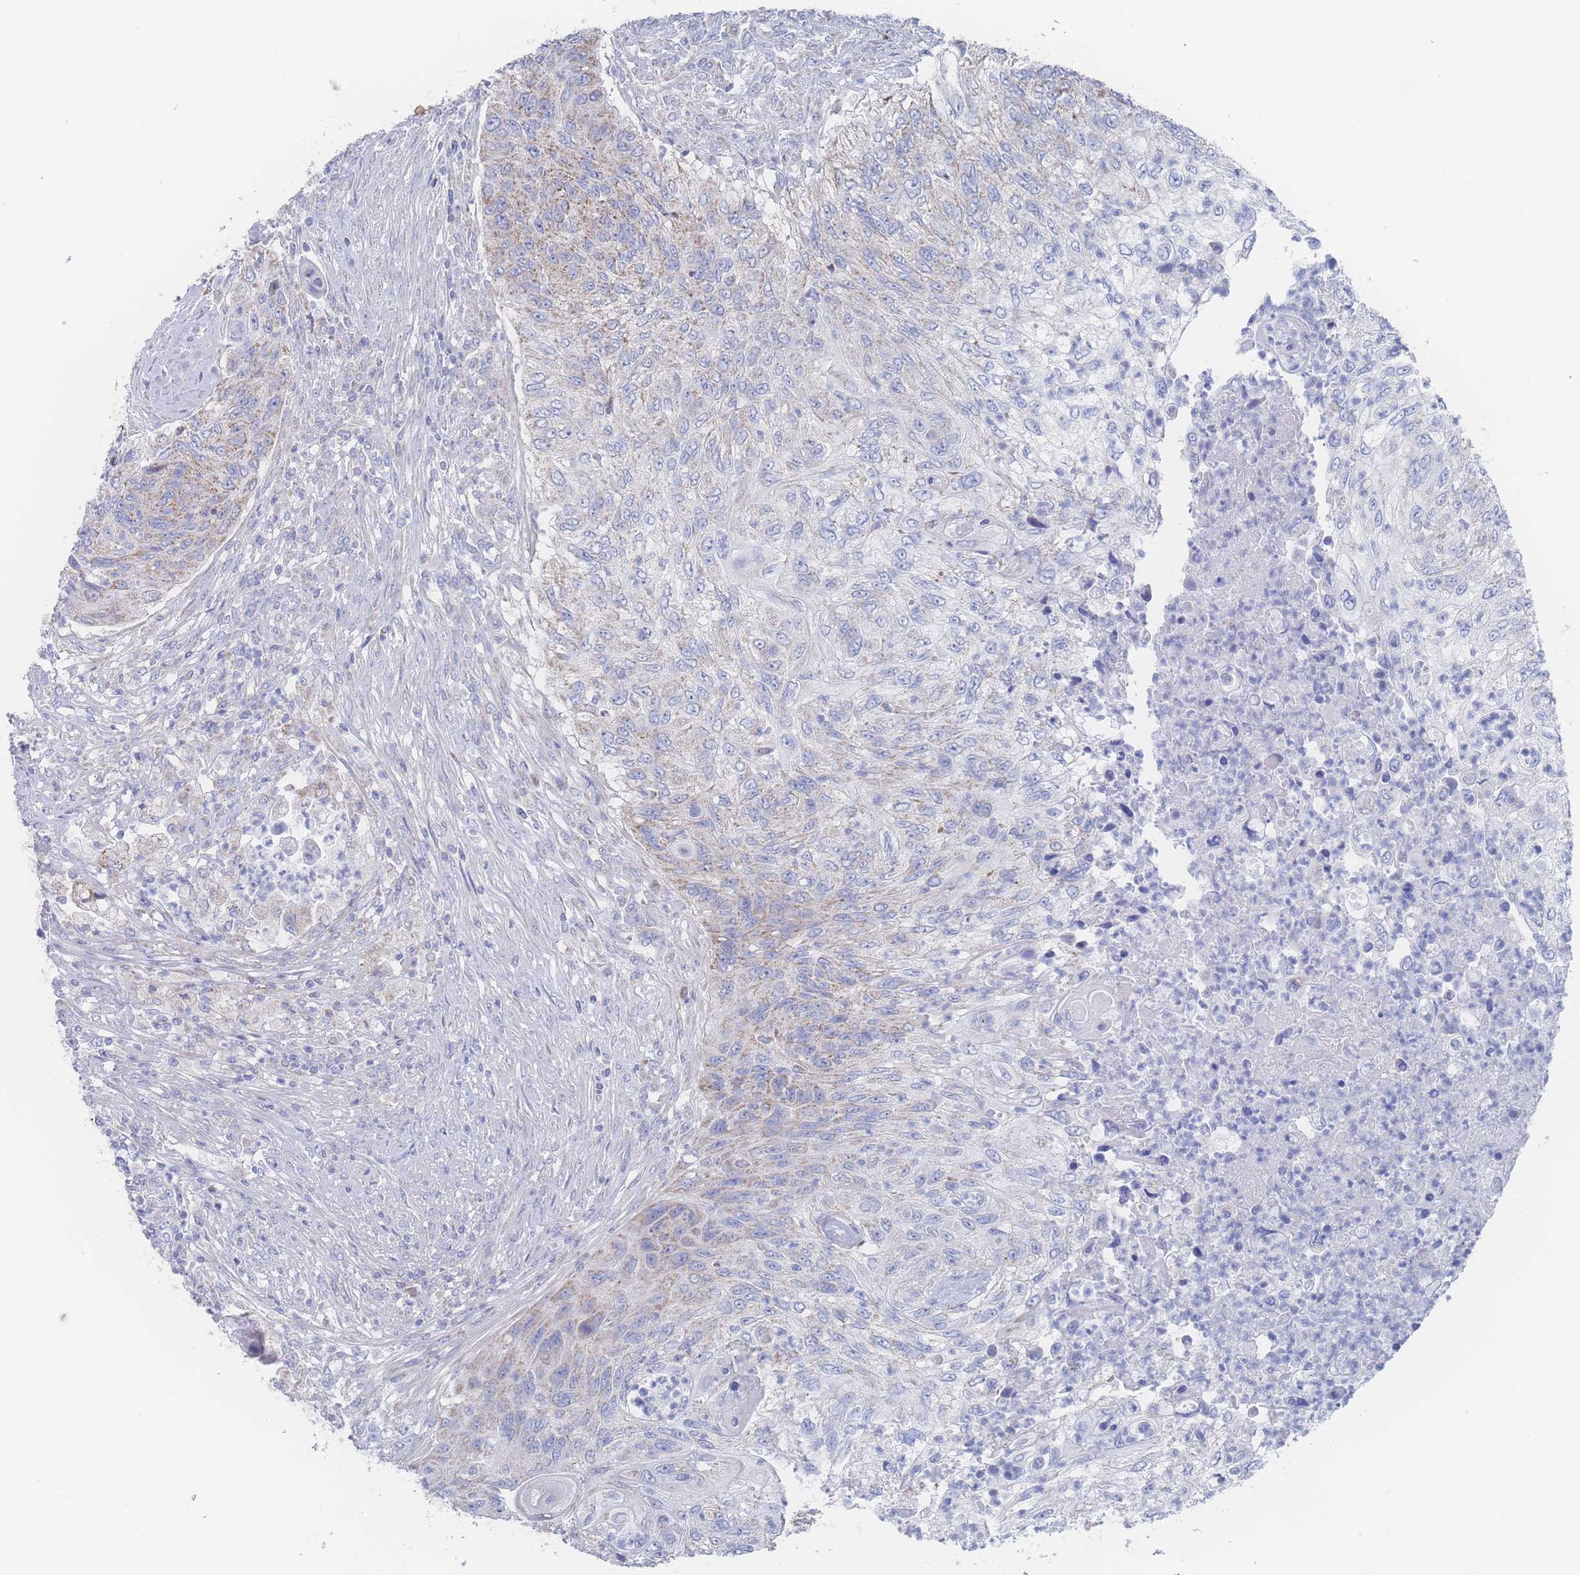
{"staining": {"intensity": "weak", "quantity": "25%-75%", "location": "cytoplasmic/membranous"}, "tissue": "urothelial cancer", "cell_type": "Tumor cells", "image_type": "cancer", "snomed": [{"axis": "morphology", "description": "Urothelial carcinoma, High grade"}, {"axis": "topography", "description": "Urinary bladder"}], "caption": "This photomicrograph displays immunohistochemistry (IHC) staining of human urothelial carcinoma (high-grade), with low weak cytoplasmic/membranous positivity in about 25%-75% of tumor cells.", "gene": "SNPH", "patient": {"sex": "female", "age": 60}}